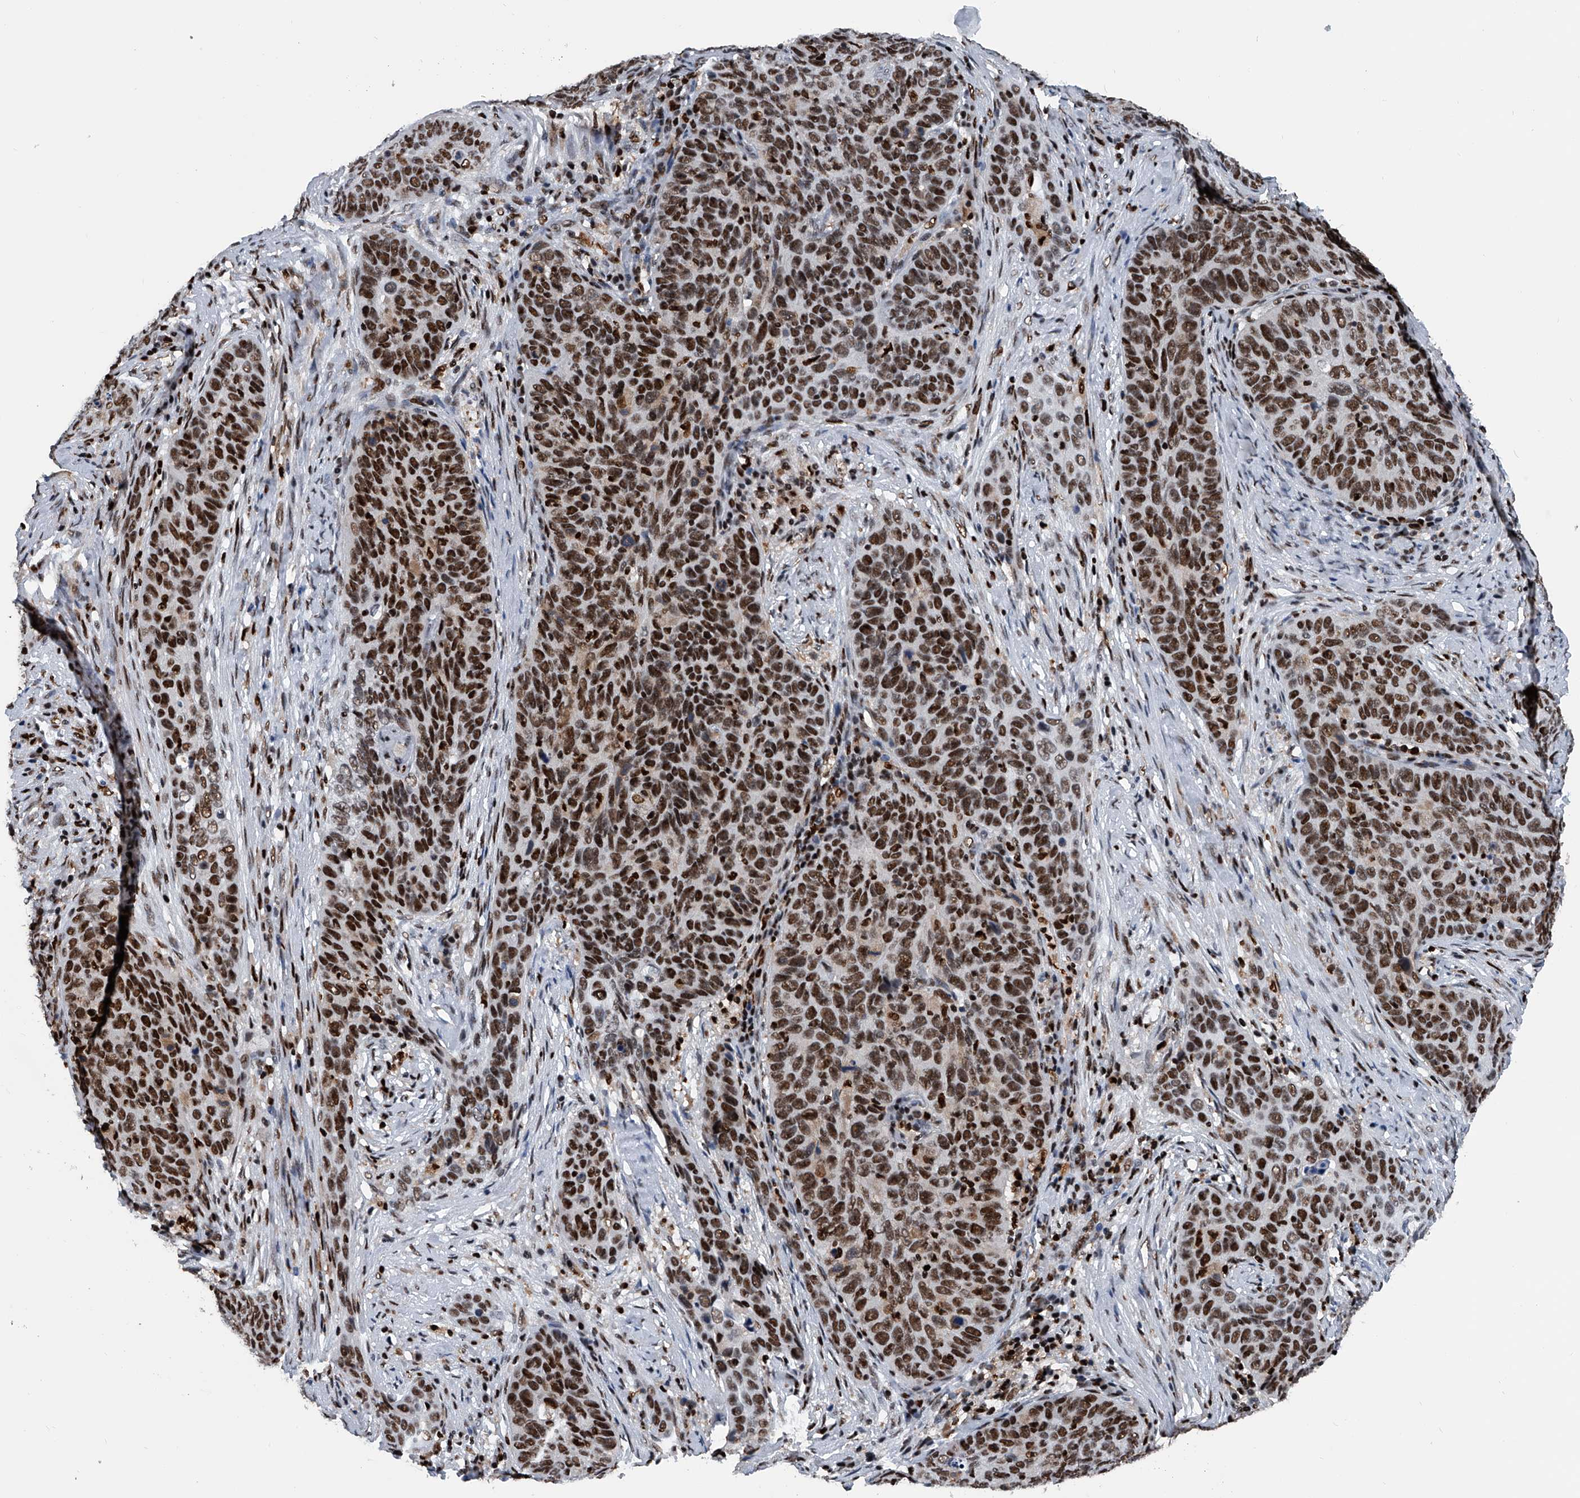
{"staining": {"intensity": "strong", "quantity": ">75%", "location": "cytoplasmic/membranous,nuclear"}, "tissue": "cervical cancer", "cell_type": "Tumor cells", "image_type": "cancer", "snomed": [{"axis": "morphology", "description": "Squamous cell carcinoma, NOS"}, {"axis": "topography", "description": "Cervix"}], "caption": "A high-resolution micrograph shows immunohistochemistry staining of squamous cell carcinoma (cervical), which shows strong cytoplasmic/membranous and nuclear positivity in about >75% of tumor cells.", "gene": "FKBP5", "patient": {"sex": "female", "age": 60}}